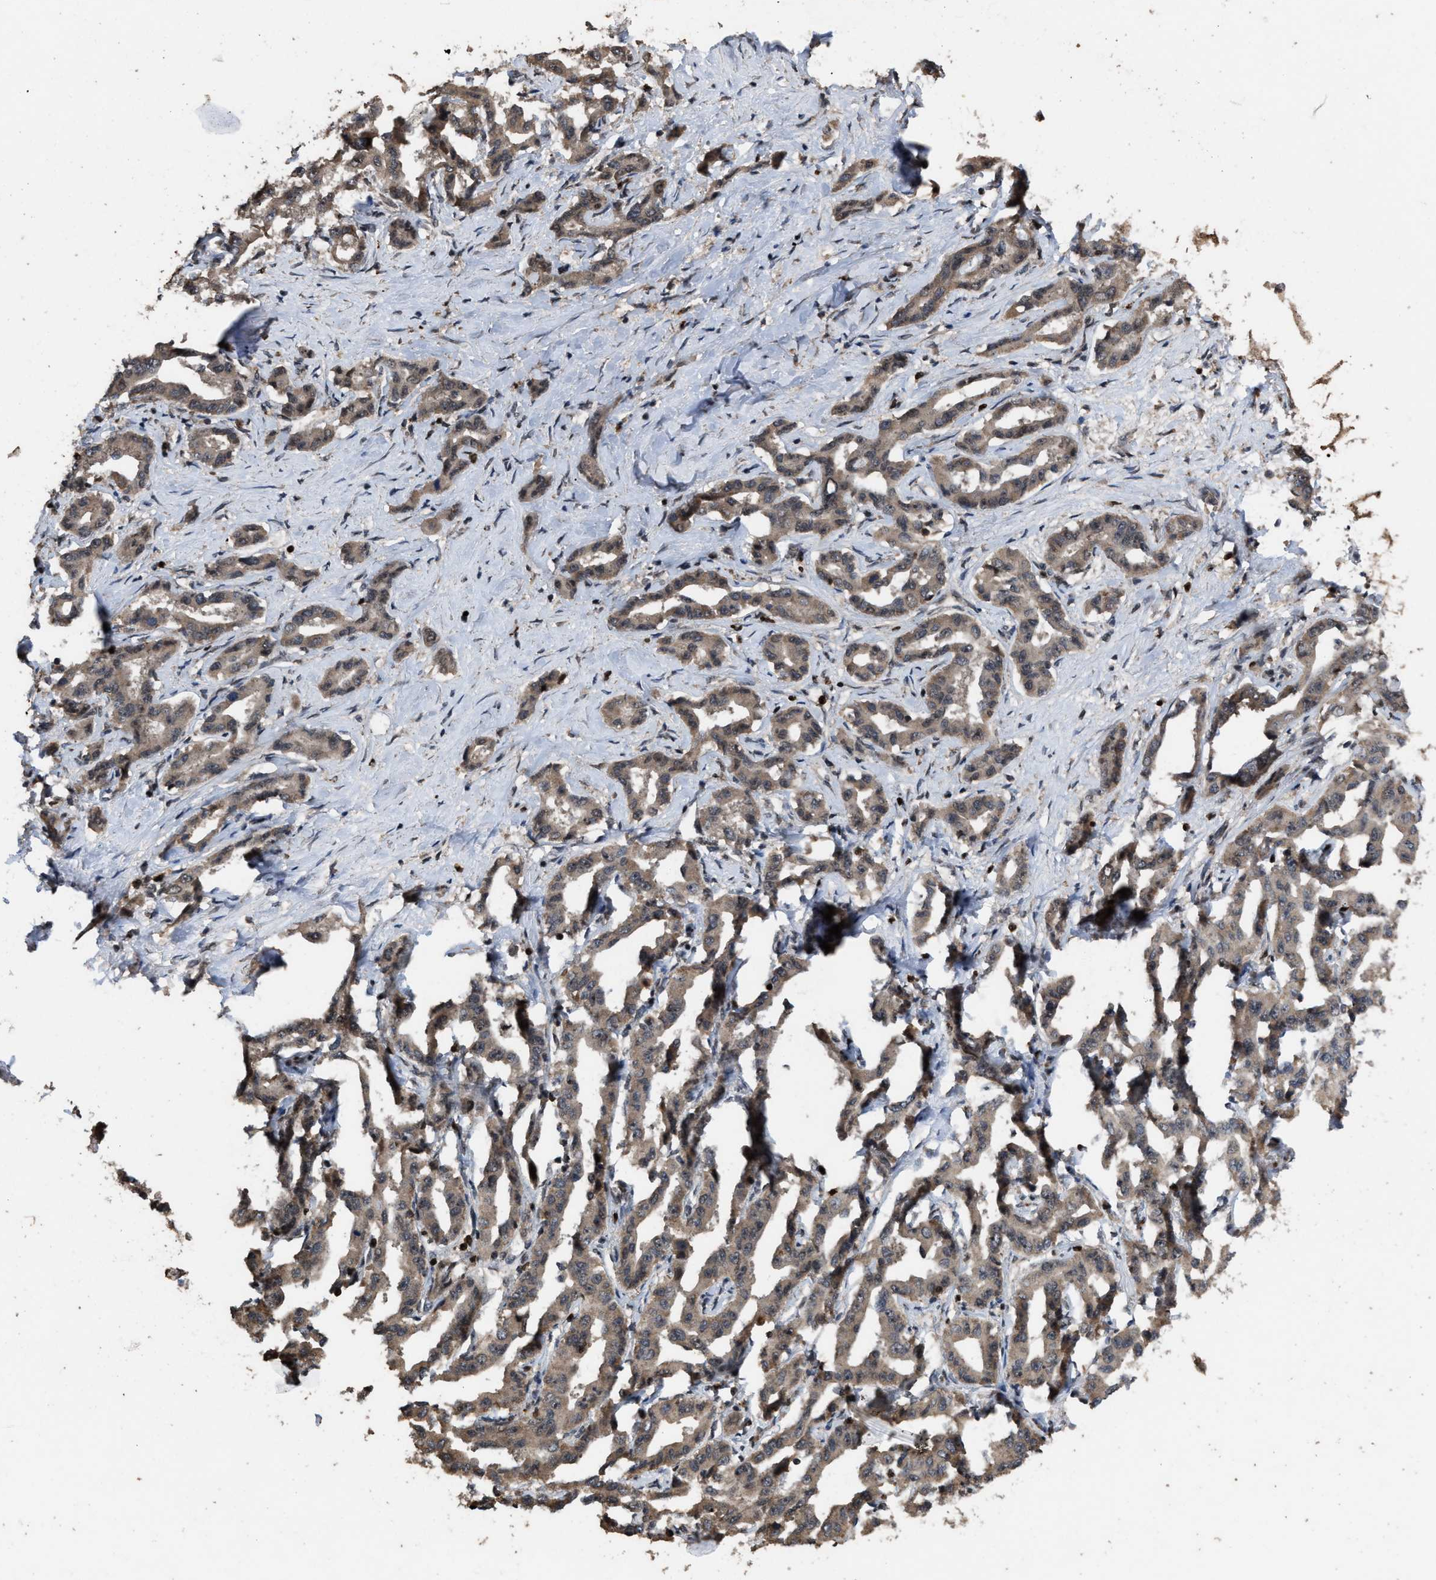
{"staining": {"intensity": "weak", "quantity": ">75%", "location": "cytoplasmic/membranous"}, "tissue": "liver cancer", "cell_type": "Tumor cells", "image_type": "cancer", "snomed": [{"axis": "morphology", "description": "Cholangiocarcinoma"}, {"axis": "topography", "description": "Liver"}], "caption": "There is low levels of weak cytoplasmic/membranous positivity in tumor cells of liver cancer, as demonstrated by immunohistochemical staining (brown color).", "gene": "HAUS6", "patient": {"sex": "male", "age": 59}}